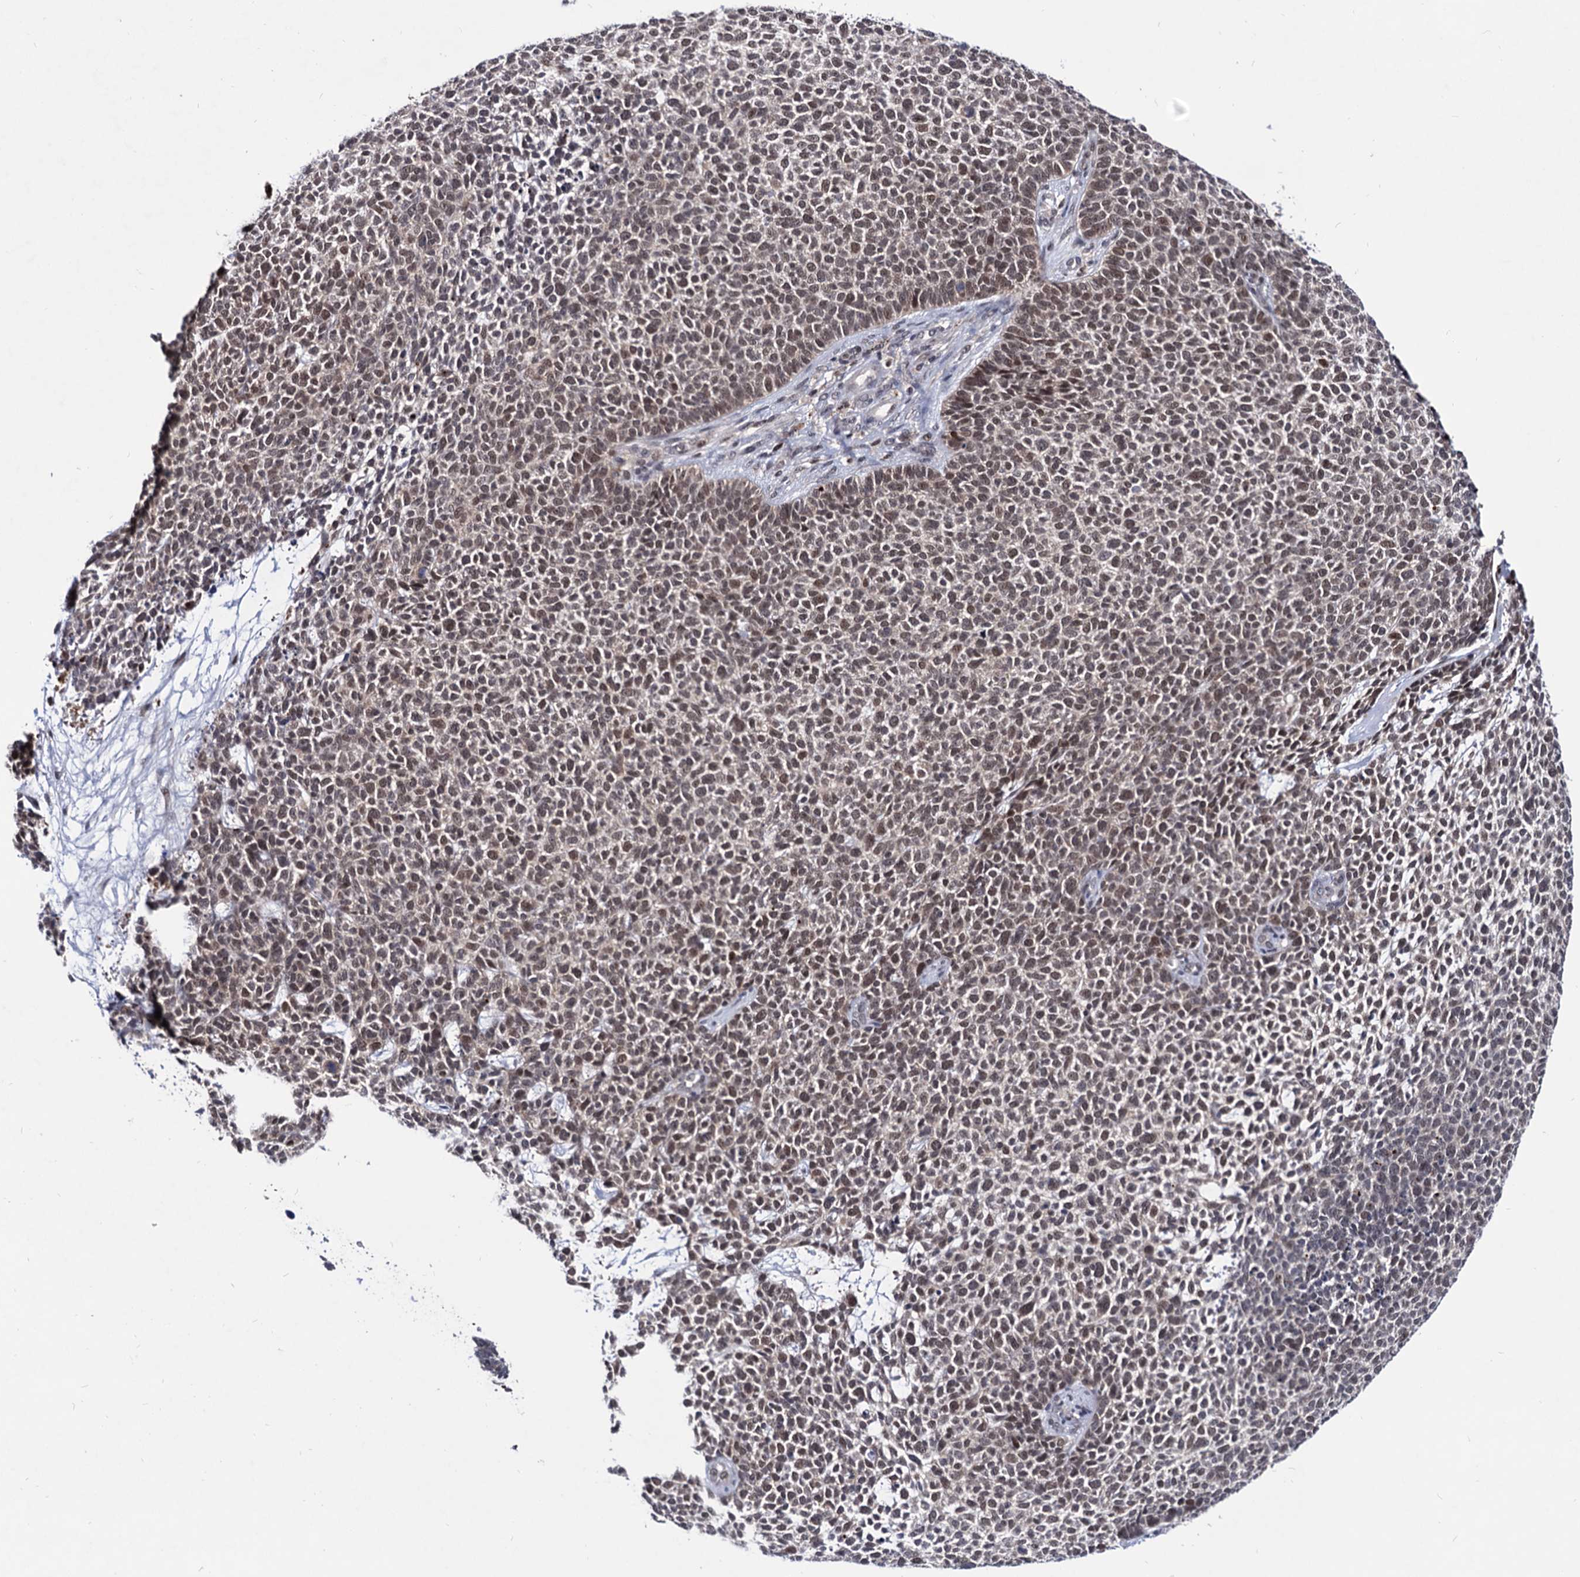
{"staining": {"intensity": "weak", "quantity": ">75%", "location": "nuclear"}, "tissue": "skin cancer", "cell_type": "Tumor cells", "image_type": "cancer", "snomed": [{"axis": "morphology", "description": "Basal cell carcinoma"}, {"axis": "topography", "description": "Skin"}], "caption": "Basal cell carcinoma (skin) stained for a protein displays weak nuclear positivity in tumor cells. (DAB (3,3'-diaminobenzidine) IHC, brown staining for protein, blue staining for nuclei).", "gene": "RNASEH2B", "patient": {"sex": "female", "age": 84}}